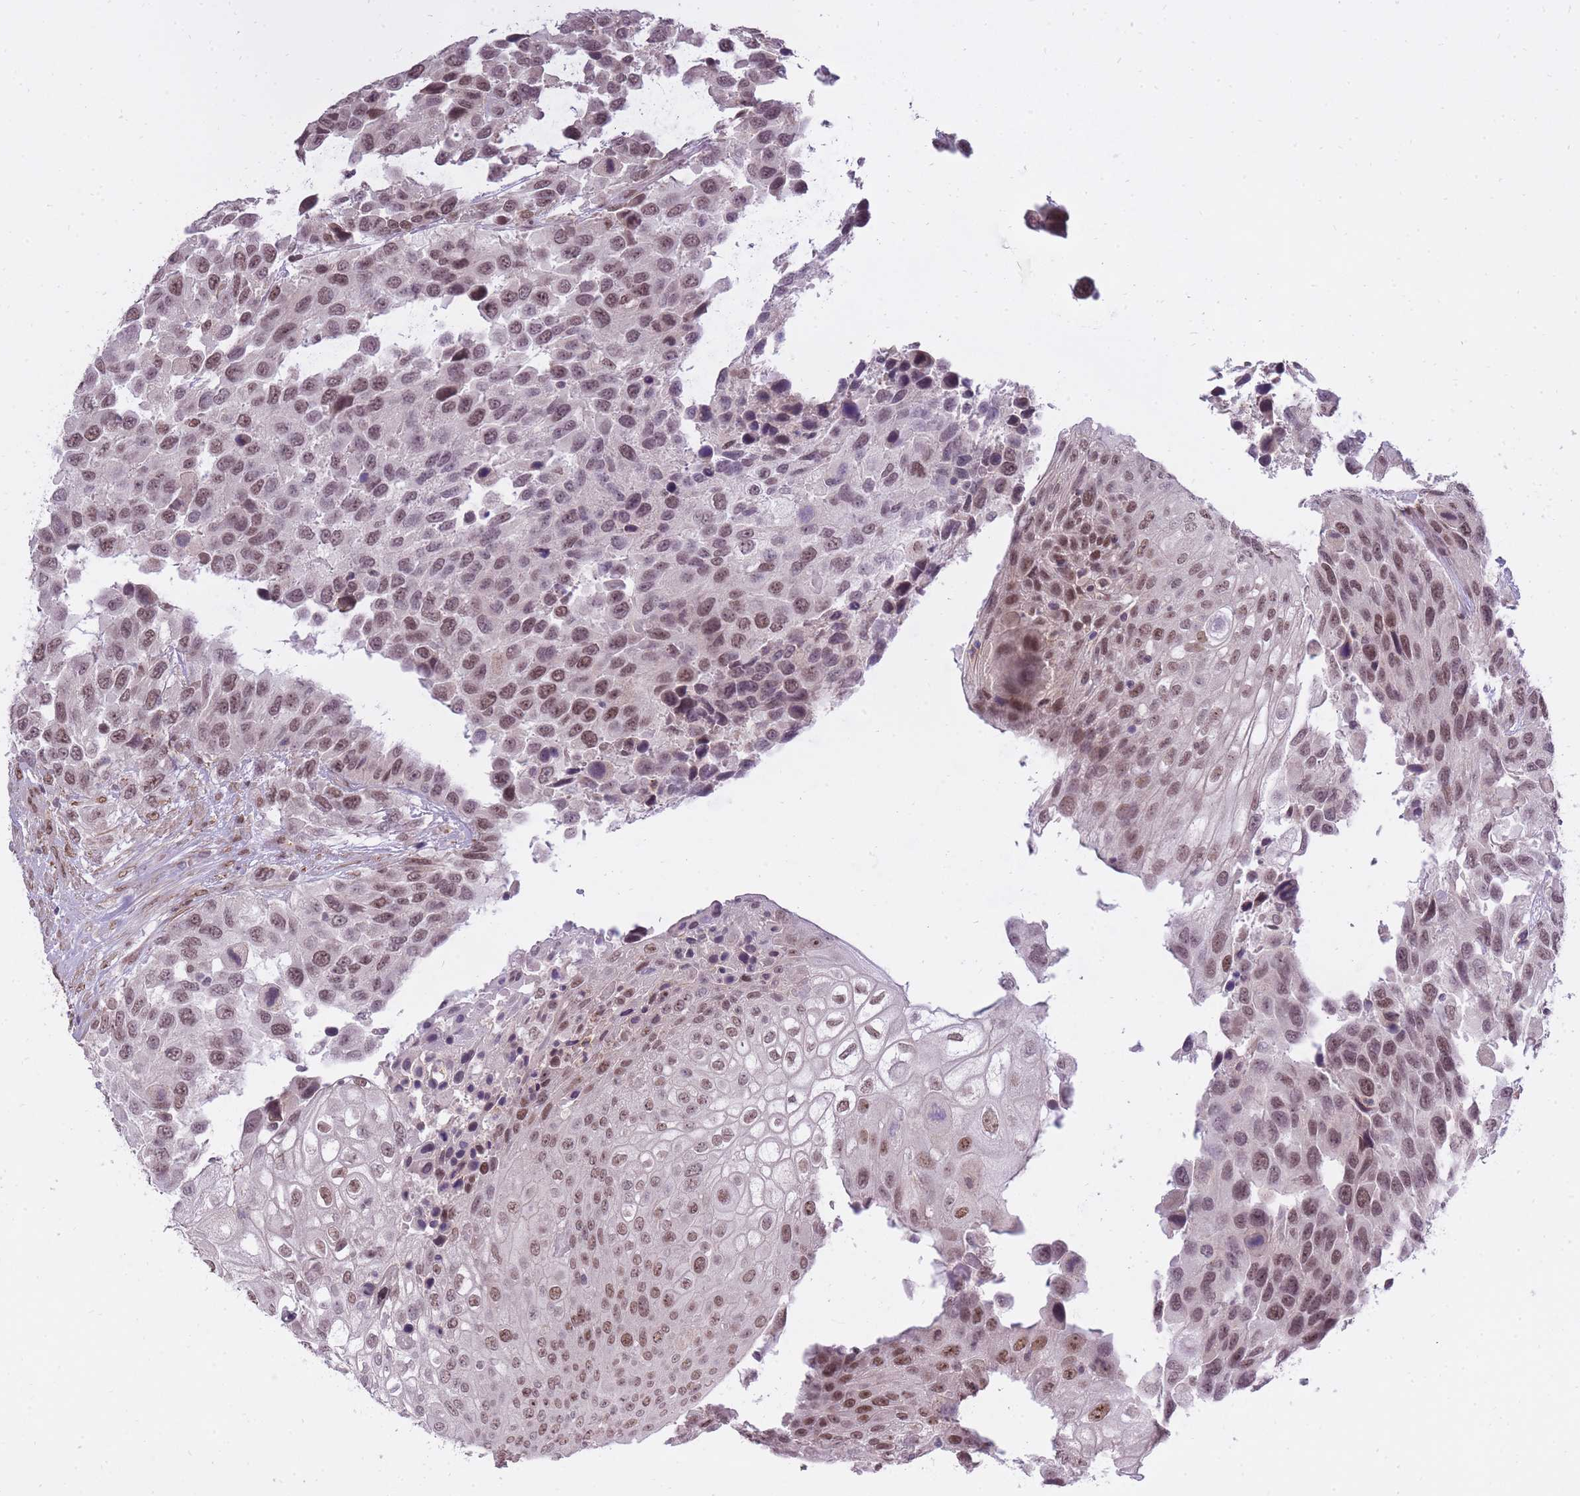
{"staining": {"intensity": "moderate", "quantity": ">75%", "location": "nuclear"}, "tissue": "urothelial cancer", "cell_type": "Tumor cells", "image_type": "cancer", "snomed": [{"axis": "morphology", "description": "Urothelial carcinoma, High grade"}, {"axis": "topography", "description": "Urinary bladder"}], "caption": "Urothelial cancer was stained to show a protein in brown. There is medium levels of moderate nuclear staining in approximately >75% of tumor cells.", "gene": "TIGD1", "patient": {"sex": "female", "age": 70}}